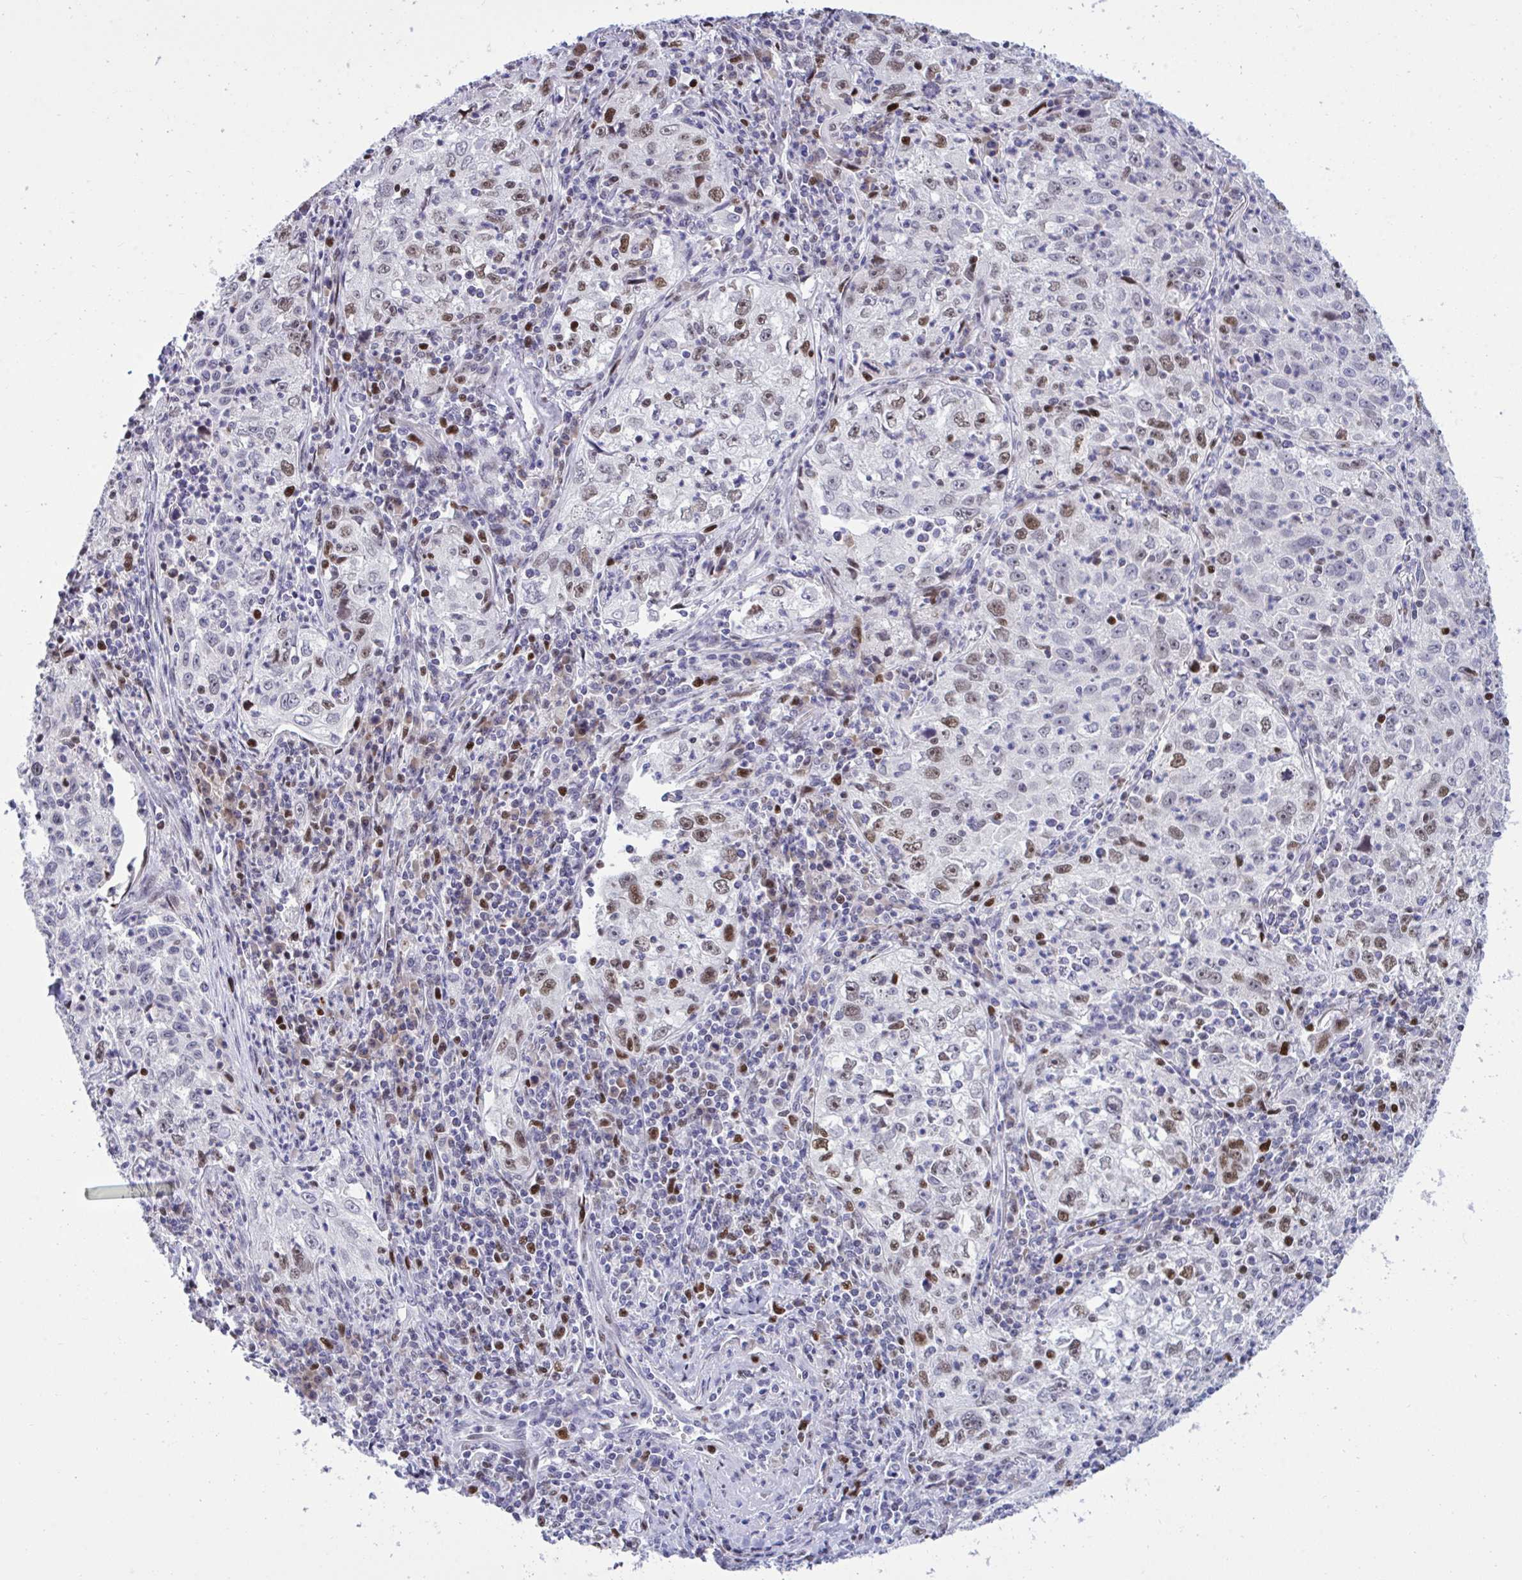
{"staining": {"intensity": "moderate", "quantity": "25%-75%", "location": "nuclear"}, "tissue": "lung cancer", "cell_type": "Tumor cells", "image_type": "cancer", "snomed": [{"axis": "morphology", "description": "Squamous cell carcinoma, NOS"}, {"axis": "topography", "description": "Lung"}], "caption": "Protein staining shows moderate nuclear positivity in about 25%-75% of tumor cells in lung squamous cell carcinoma. (Stains: DAB (3,3'-diaminobenzidine) in brown, nuclei in blue, Microscopy: brightfield microscopy at high magnification).", "gene": "C1QL2", "patient": {"sex": "male", "age": 71}}